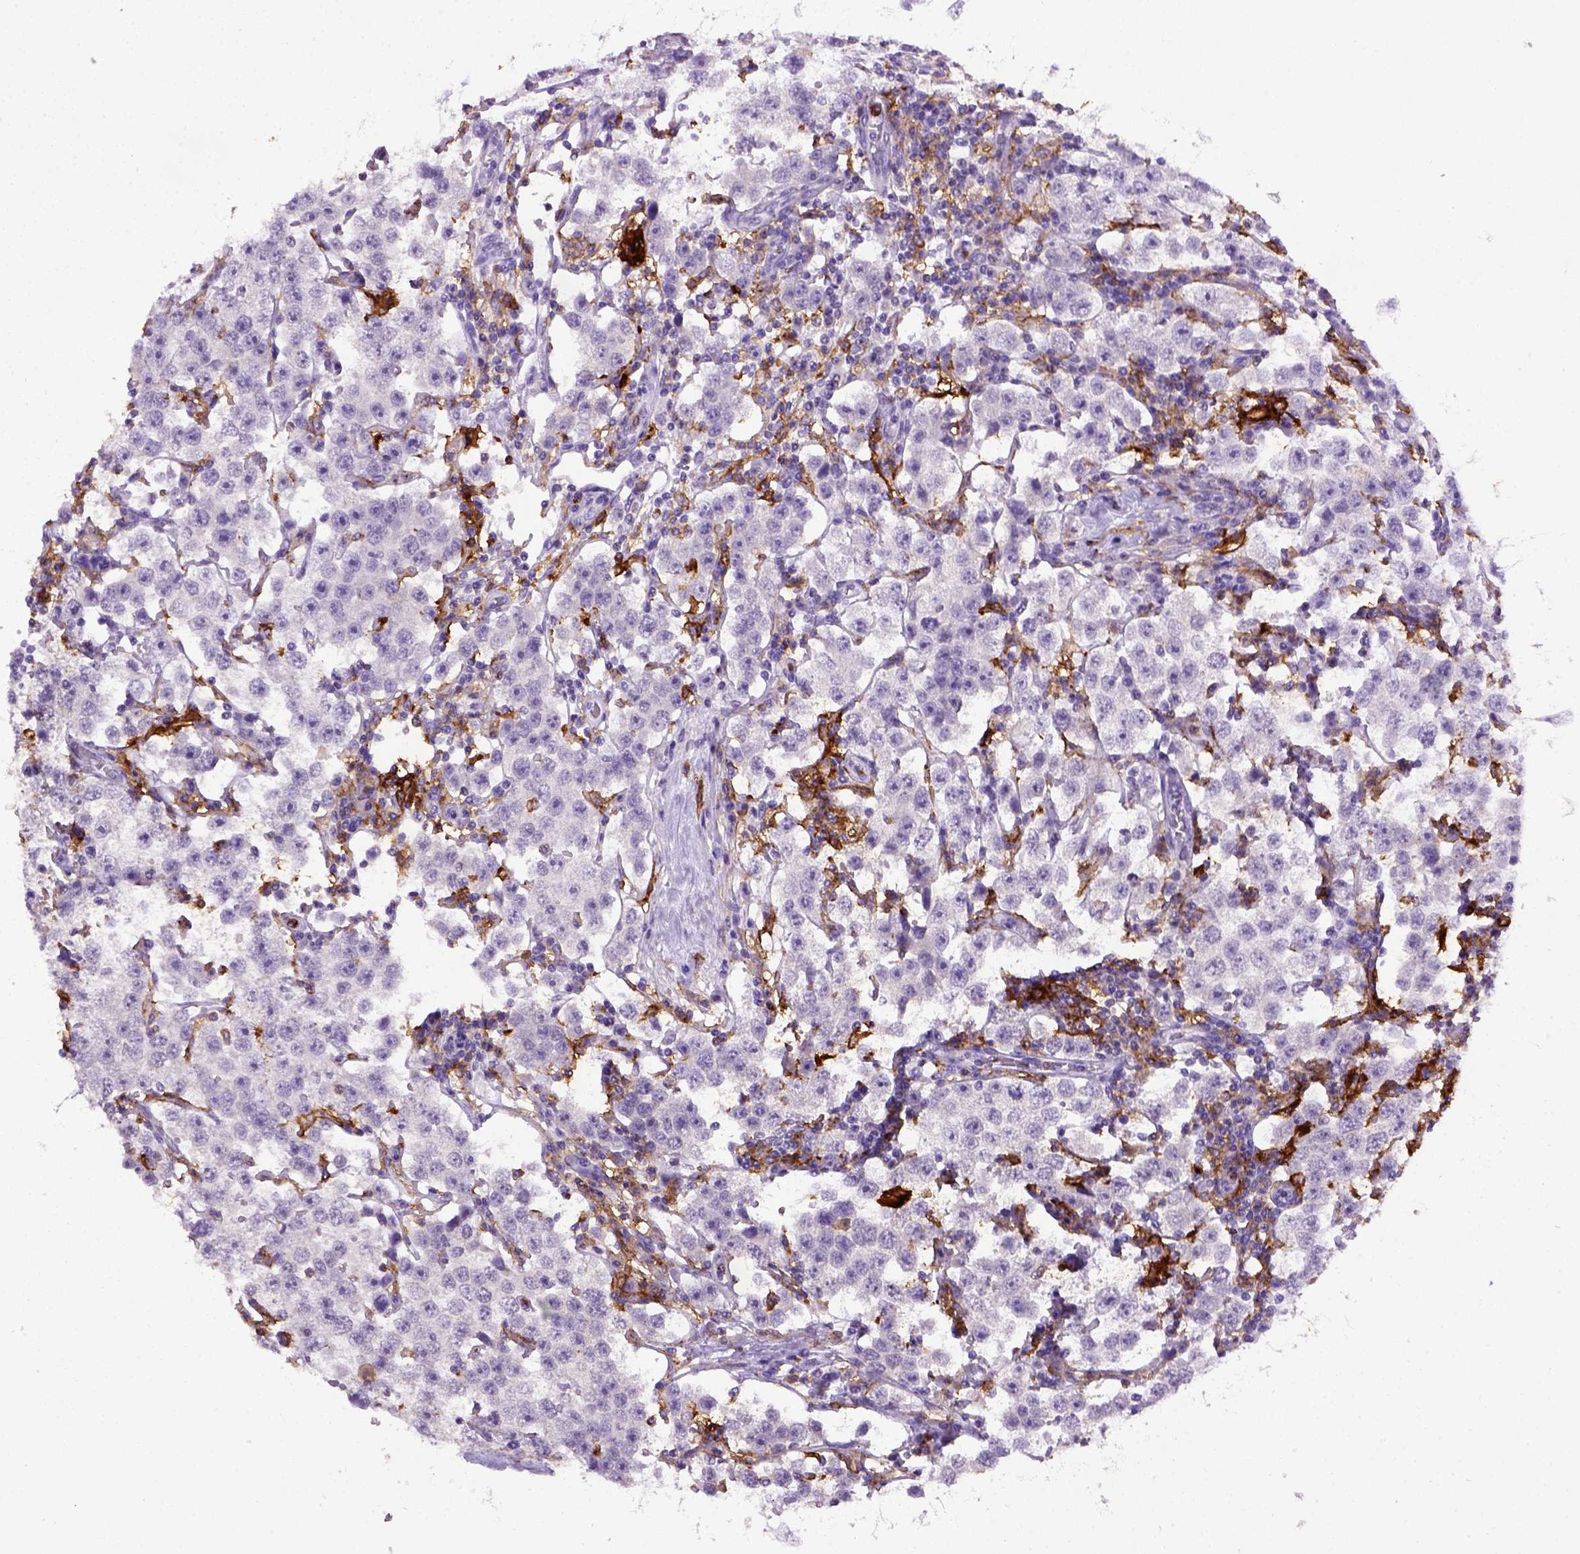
{"staining": {"intensity": "negative", "quantity": "none", "location": "none"}, "tissue": "testis cancer", "cell_type": "Tumor cells", "image_type": "cancer", "snomed": [{"axis": "morphology", "description": "Seminoma, NOS"}, {"axis": "topography", "description": "Testis"}], "caption": "Image shows no significant protein staining in tumor cells of testis cancer.", "gene": "ITGAX", "patient": {"sex": "male", "age": 37}}